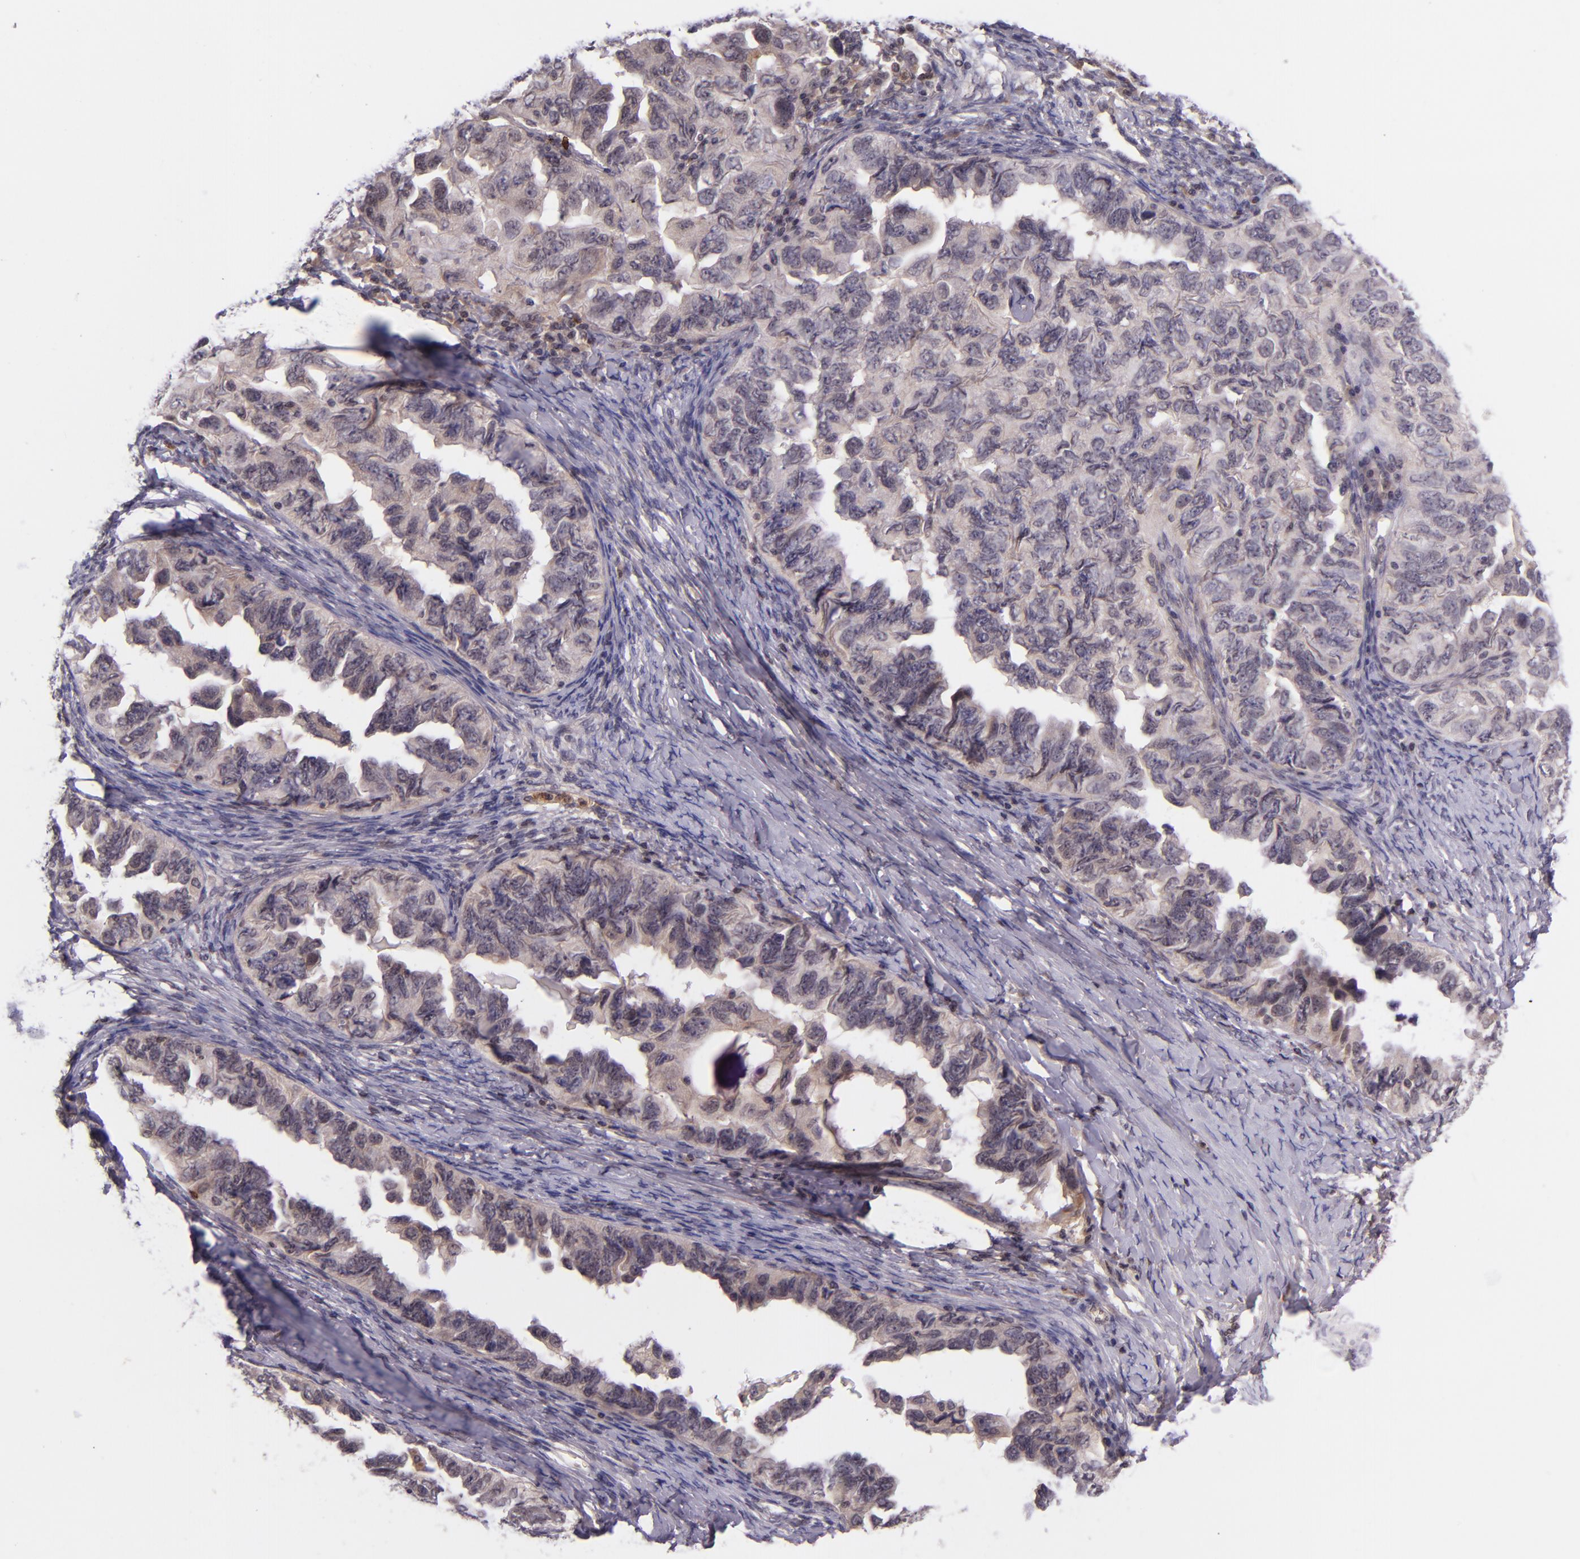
{"staining": {"intensity": "weak", "quantity": "25%-75%", "location": "cytoplasmic/membranous"}, "tissue": "ovarian cancer", "cell_type": "Tumor cells", "image_type": "cancer", "snomed": [{"axis": "morphology", "description": "Cystadenocarcinoma, serous, NOS"}, {"axis": "topography", "description": "Ovary"}], "caption": "Tumor cells demonstrate weak cytoplasmic/membranous expression in about 25%-75% of cells in serous cystadenocarcinoma (ovarian).", "gene": "SELL", "patient": {"sex": "female", "age": 82}}